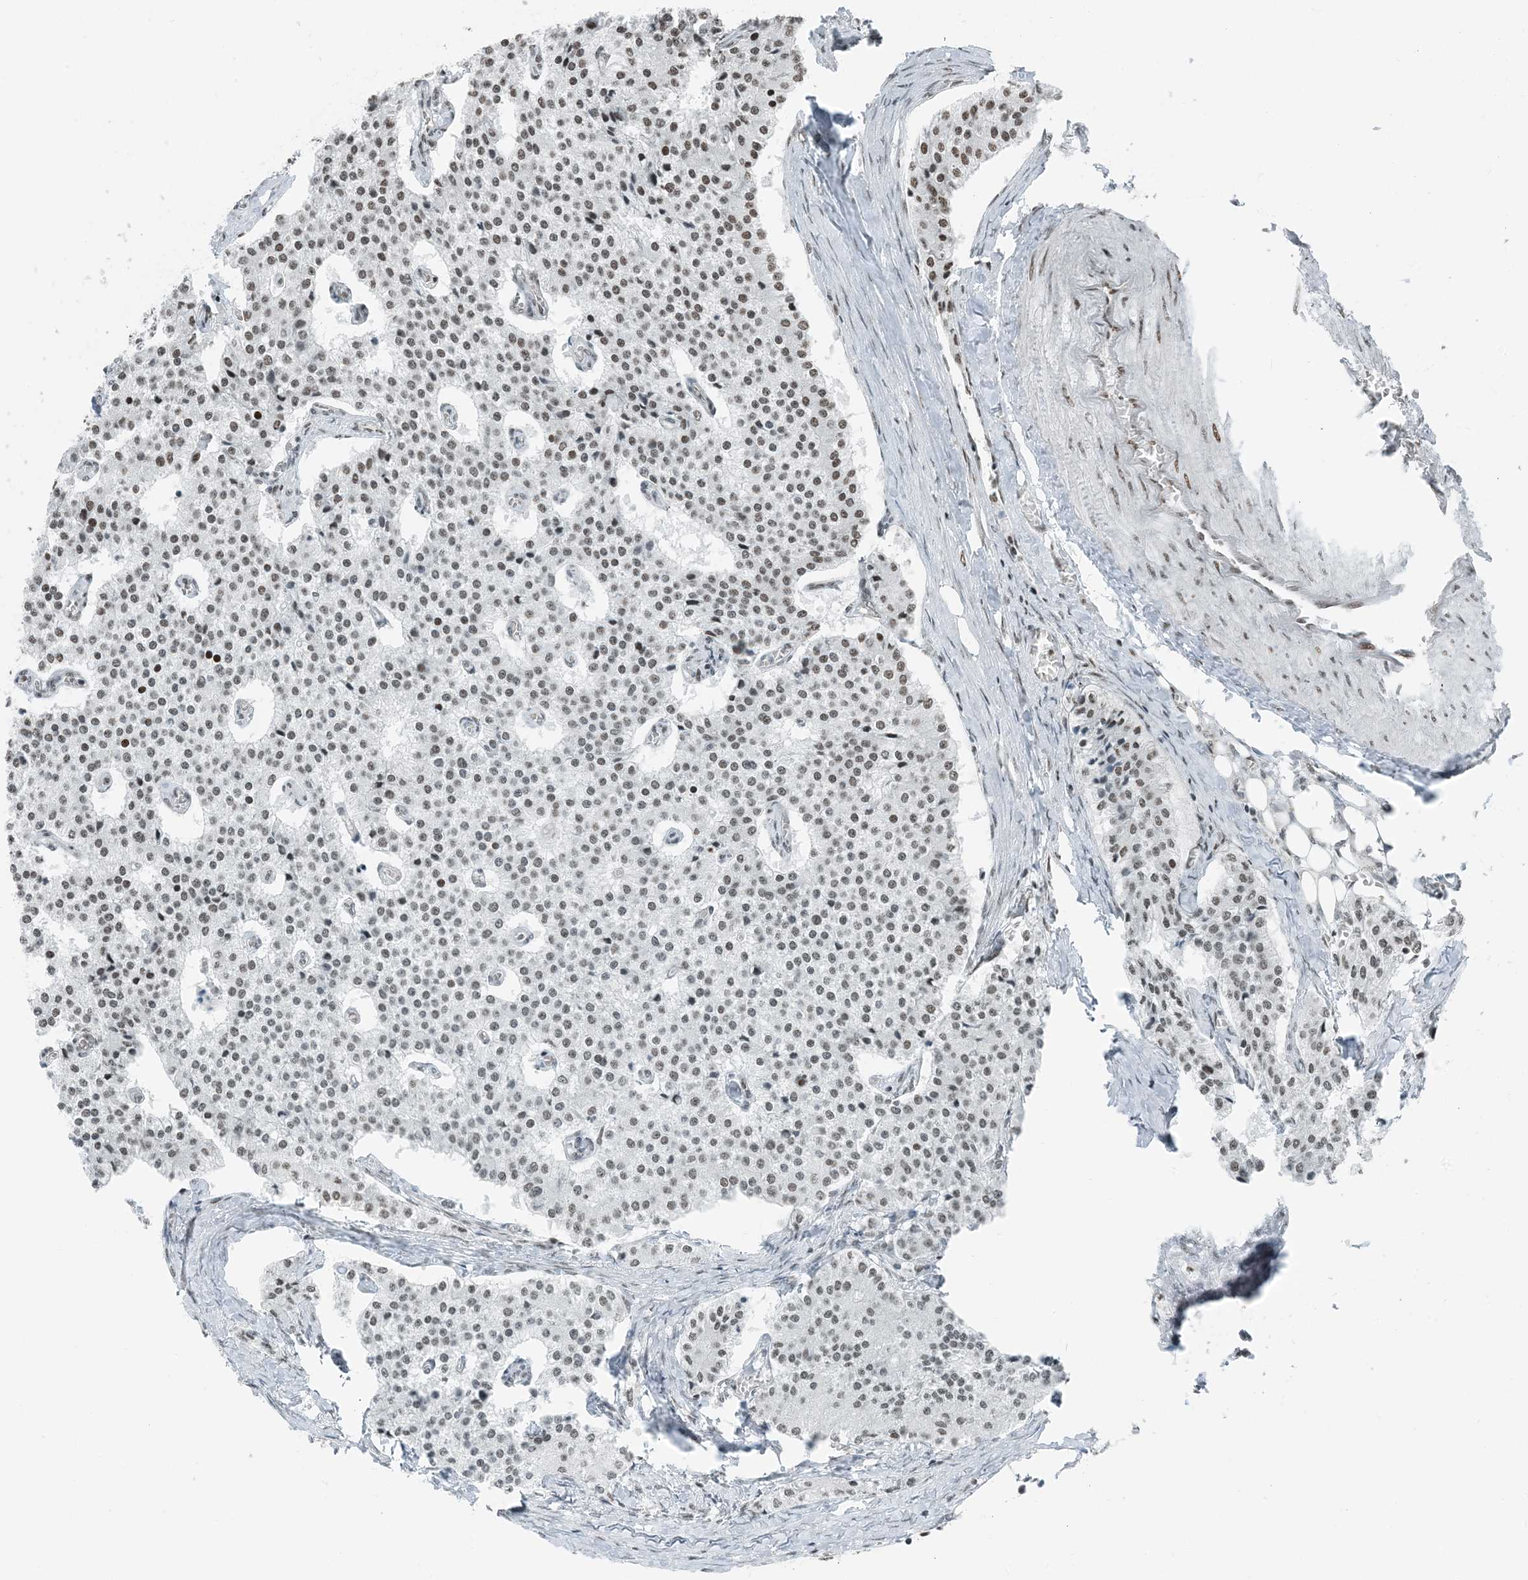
{"staining": {"intensity": "weak", "quantity": "25%-75%", "location": "nuclear"}, "tissue": "carcinoid", "cell_type": "Tumor cells", "image_type": "cancer", "snomed": [{"axis": "morphology", "description": "Carcinoid, malignant, NOS"}, {"axis": "topography", "description": "Colon"}], "caption": "A low amount of weak nuclear staining is seen in about 25%-75% of tumor cells in carcinoid tissue.", "gene": "ZNF500", "patient": {"sex": "female", "age": 52}}